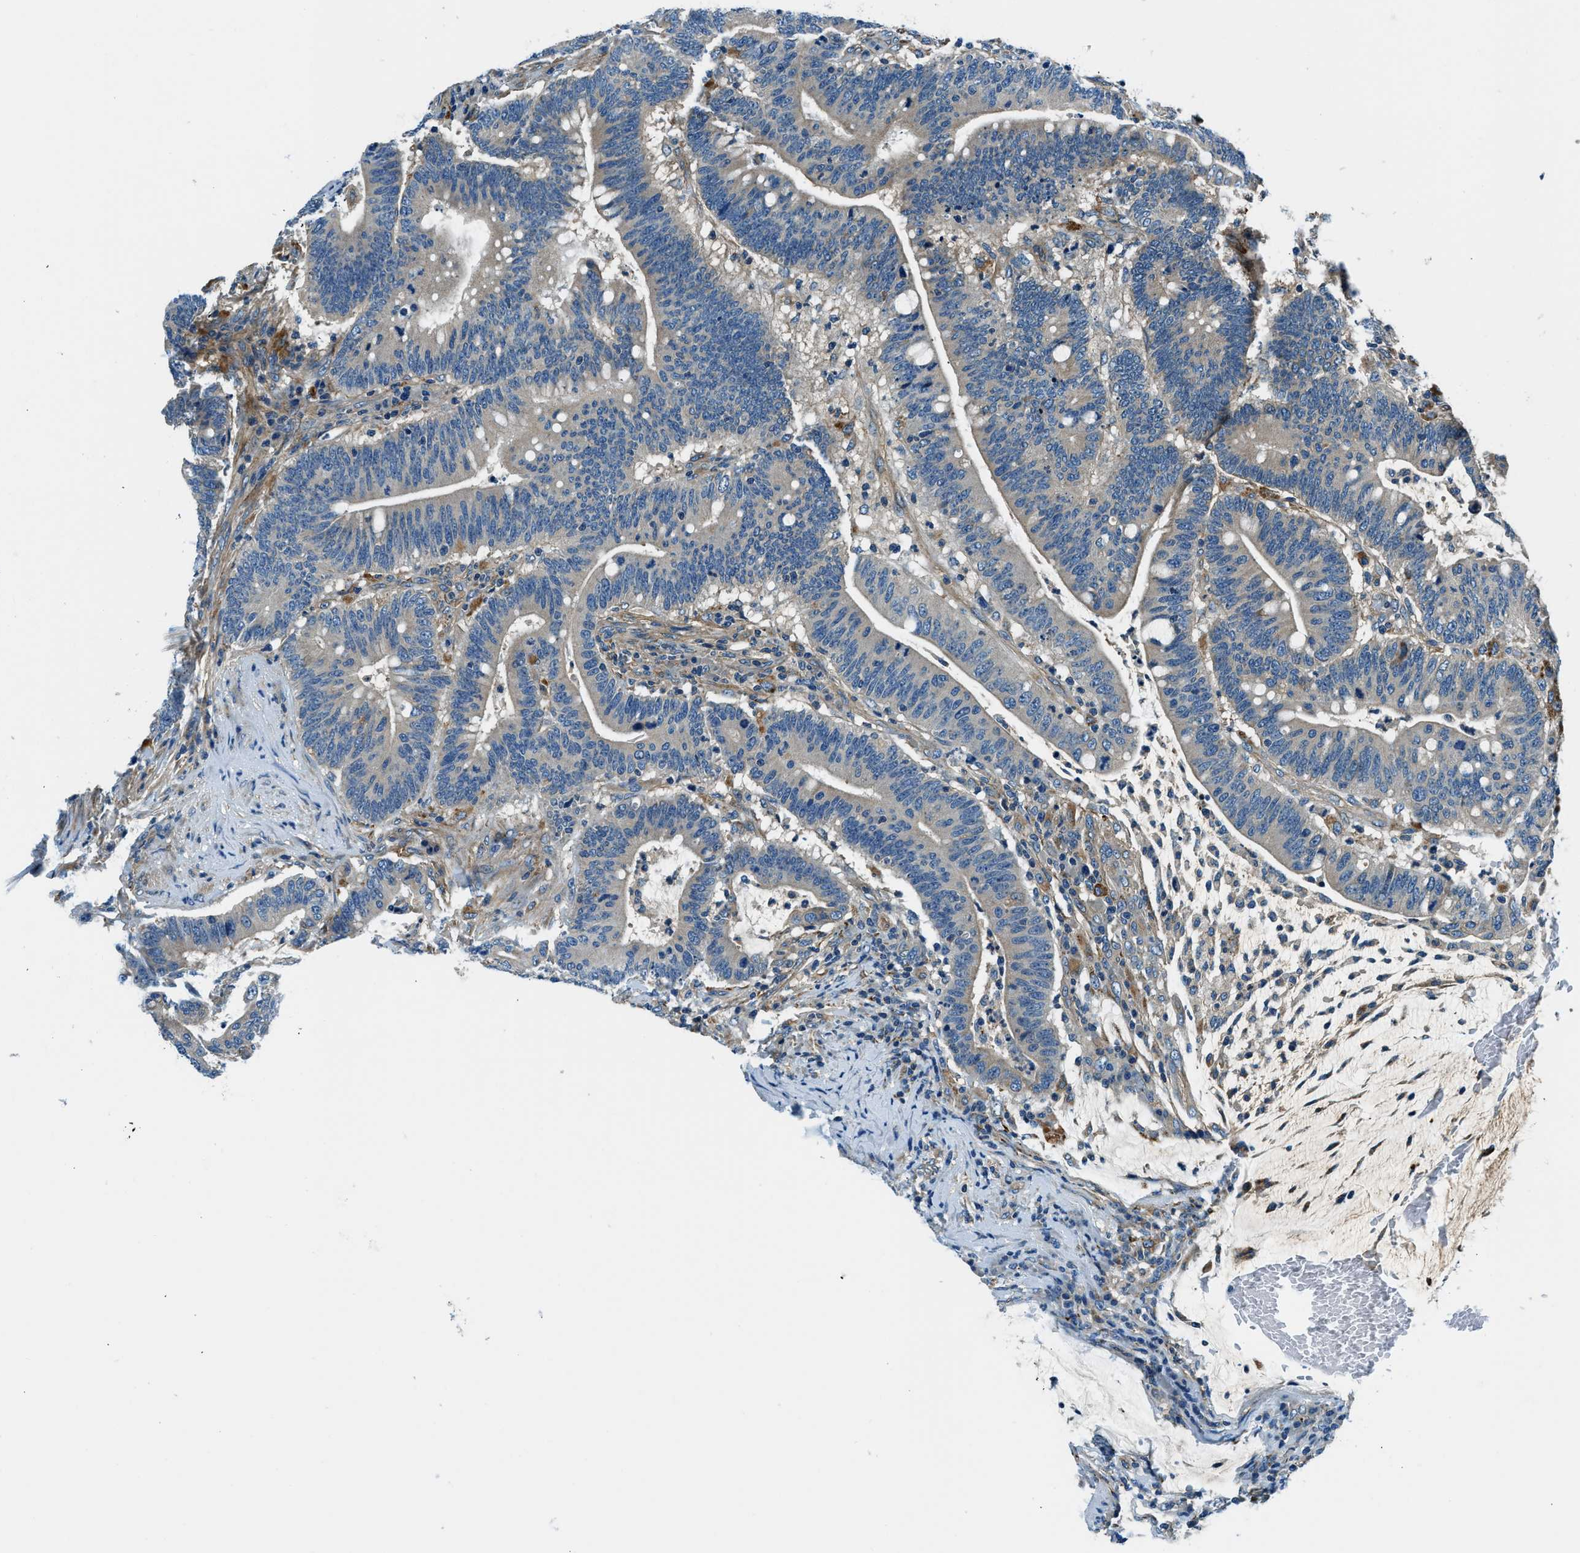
{"staining": {"intensity": "weak", "quantity": "25%-75%", "location": "cytoplasmic/membranous"}, "tissue": "colorectal cancer", "cell_type": "Tumor cells", "image_type": "cancer", "snomed": [{"axis": "morphology", "description": "Normal tissue, NOS"}, {"axis": "morphology", "description": "Adenocarcinoma, NOS"}, {"axis": "topography", "description": "Colon"}], "caption": "Human colorectal adenocarcinoma stained with a brown dye shows weak cytoplasmic/membranous positive positivity in about 25%-75% of tumor cells.", "gene": "SLC19A2", "patient": {"sex": "female", "age": 66}}